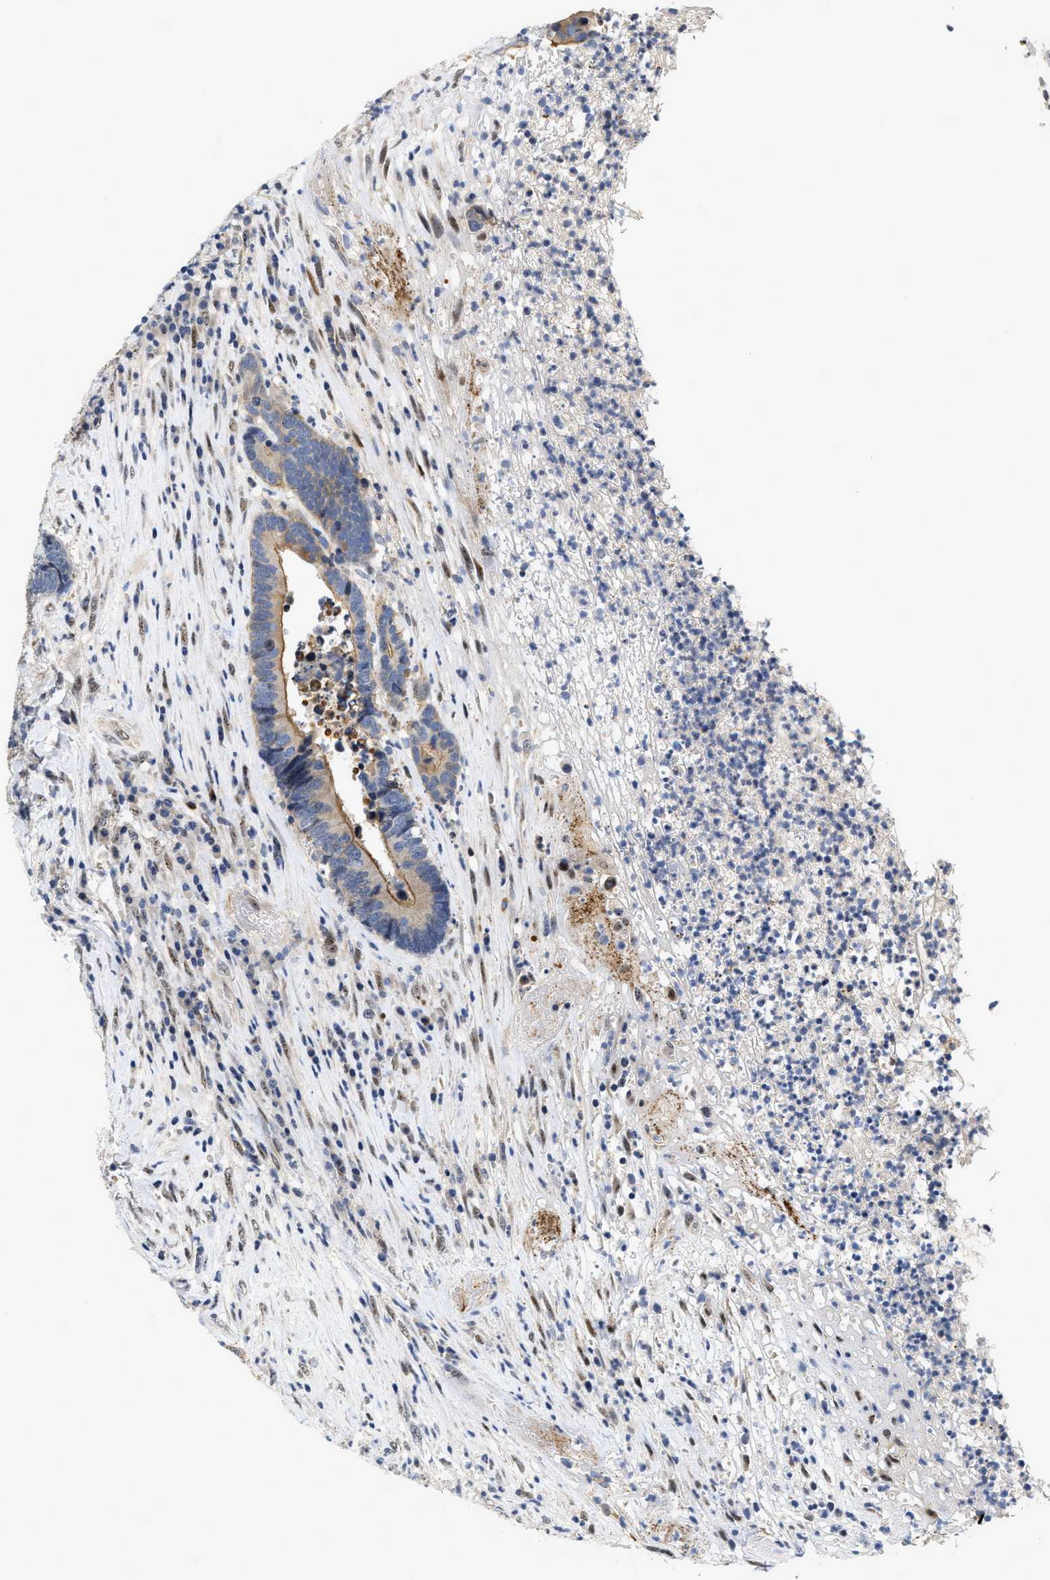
{"staining": {"intensity": "moderate", "quantity": "25%-75%", "location": "cytoplasmic/membranous"}, "tissue": "colorectal cancer", "cell_type": "Tumor cells", "image_type": "cancer", "snomed": [{"axis": "morphology", "description": "Adenocarcinoma, NOS"}, {"axis": "topography", "description": "Rectum"}], "caption": "Immunohistochemistry staining of adenocarcinoma (colorectal), which demonstrates medium levels of moderate cytoplasmic/membranous positivity in approximately 25%-75% of tumor cells indicating moderate cytoplasmic/membranous protein expression. The staining was performed using DAB (brown) for protein detection and nuclei were counterstained in hematoxylin (blue).", "gene": "VIP", "patient": {"sex": "female", "age": 89}}